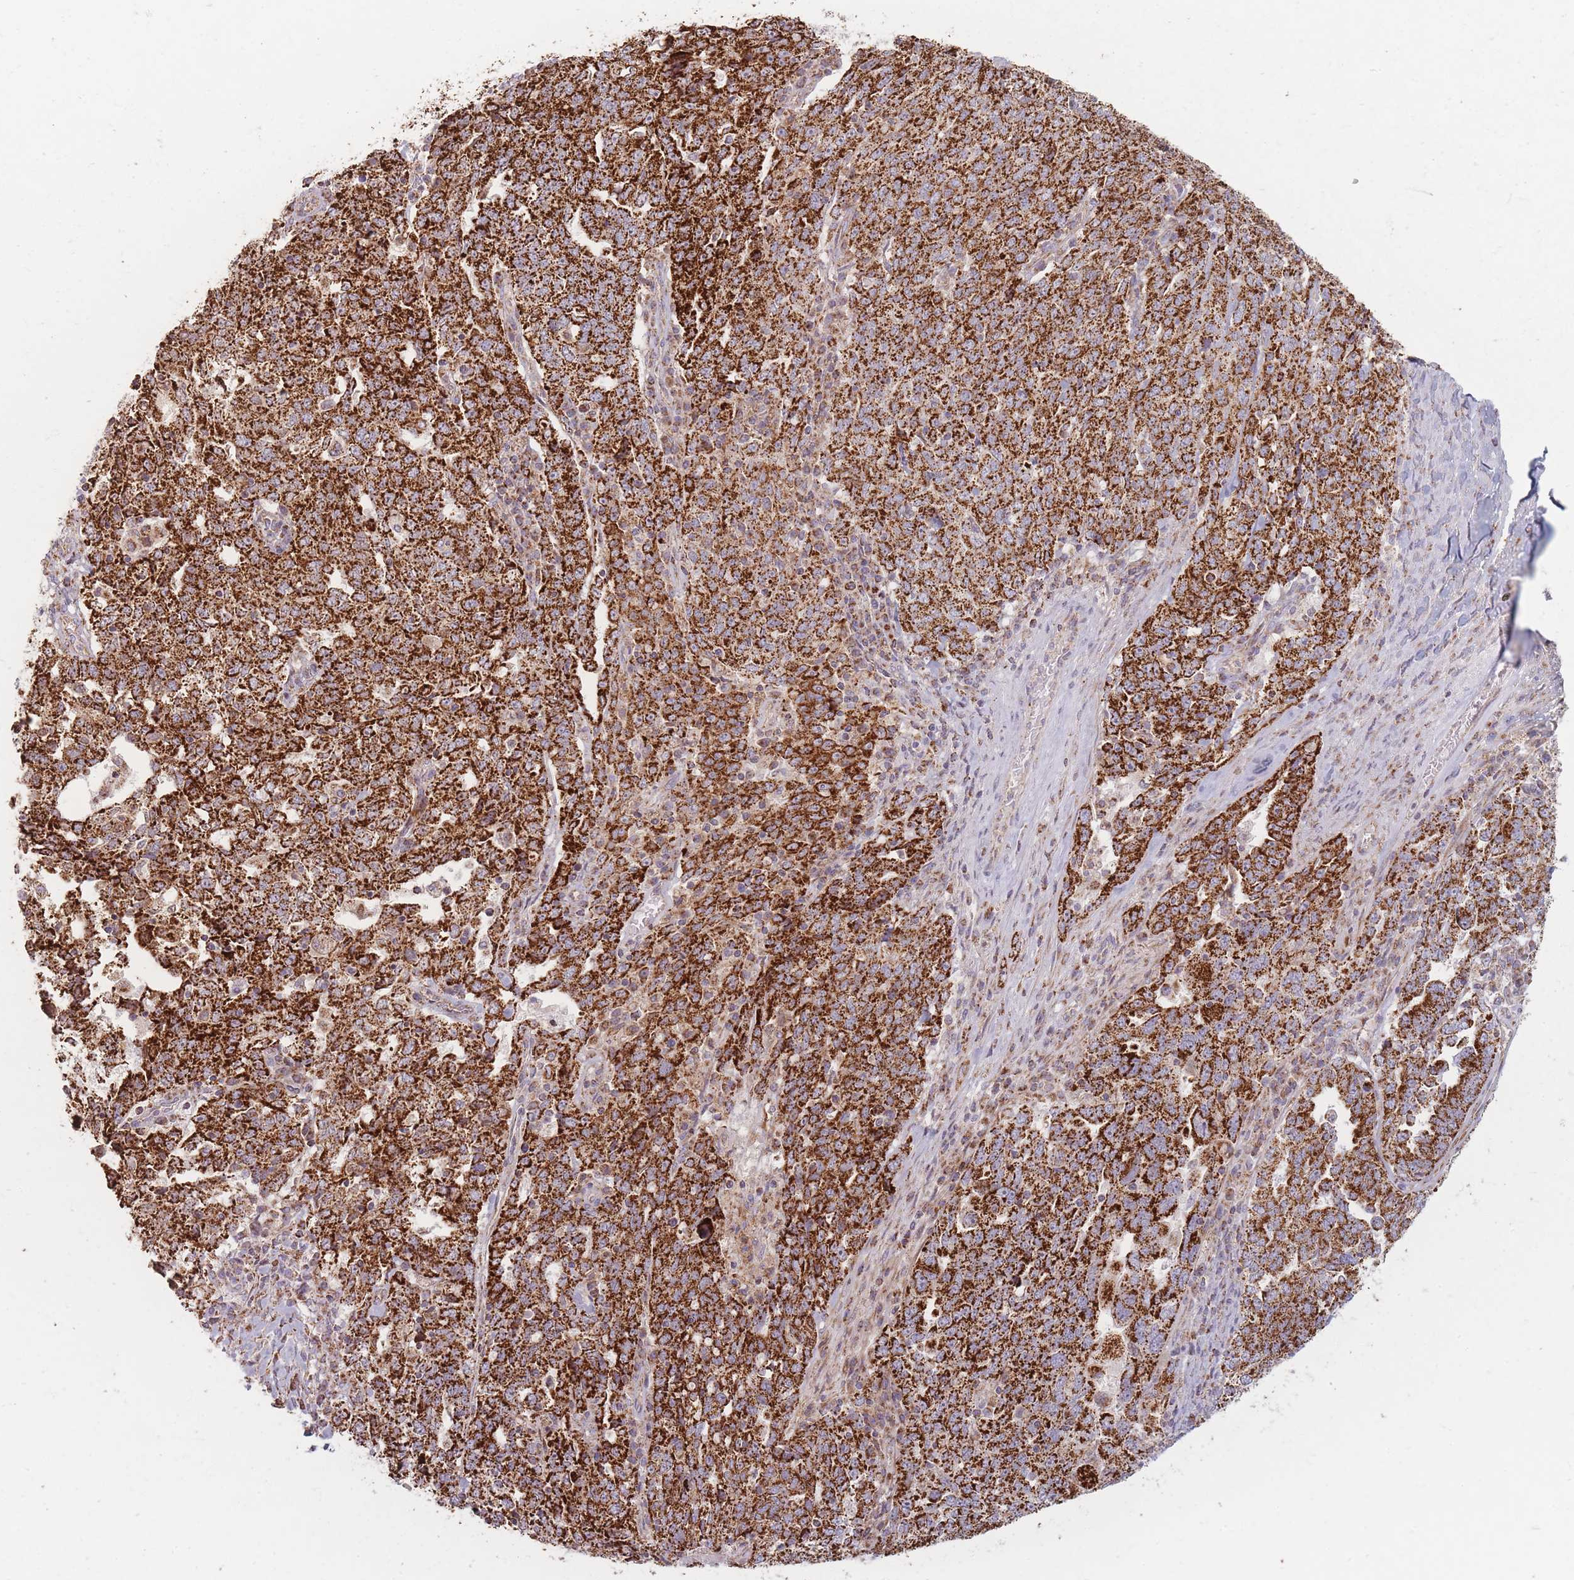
{"staining": {"intensity": "strong", "quantity": ">75%", "location": "cytoplasmic/membranous"}, "tissue": "ovarian cancer", "cell_type": "Tumor cells", "image_type": "cancer", "snomed": [{"axis": "morphology", "description": "Carcinoma, endometroid"}, {"axis": "topography", "description": "Ovary"}], "caption": "Protein expression analysis of human endometroid carcinoma (ovarian) reveals strong cytoplasmic/membranous staining in about >75% of tumor cells.", "gene": "ESRP2", "patient": {"sex": "female", "age": 62}}